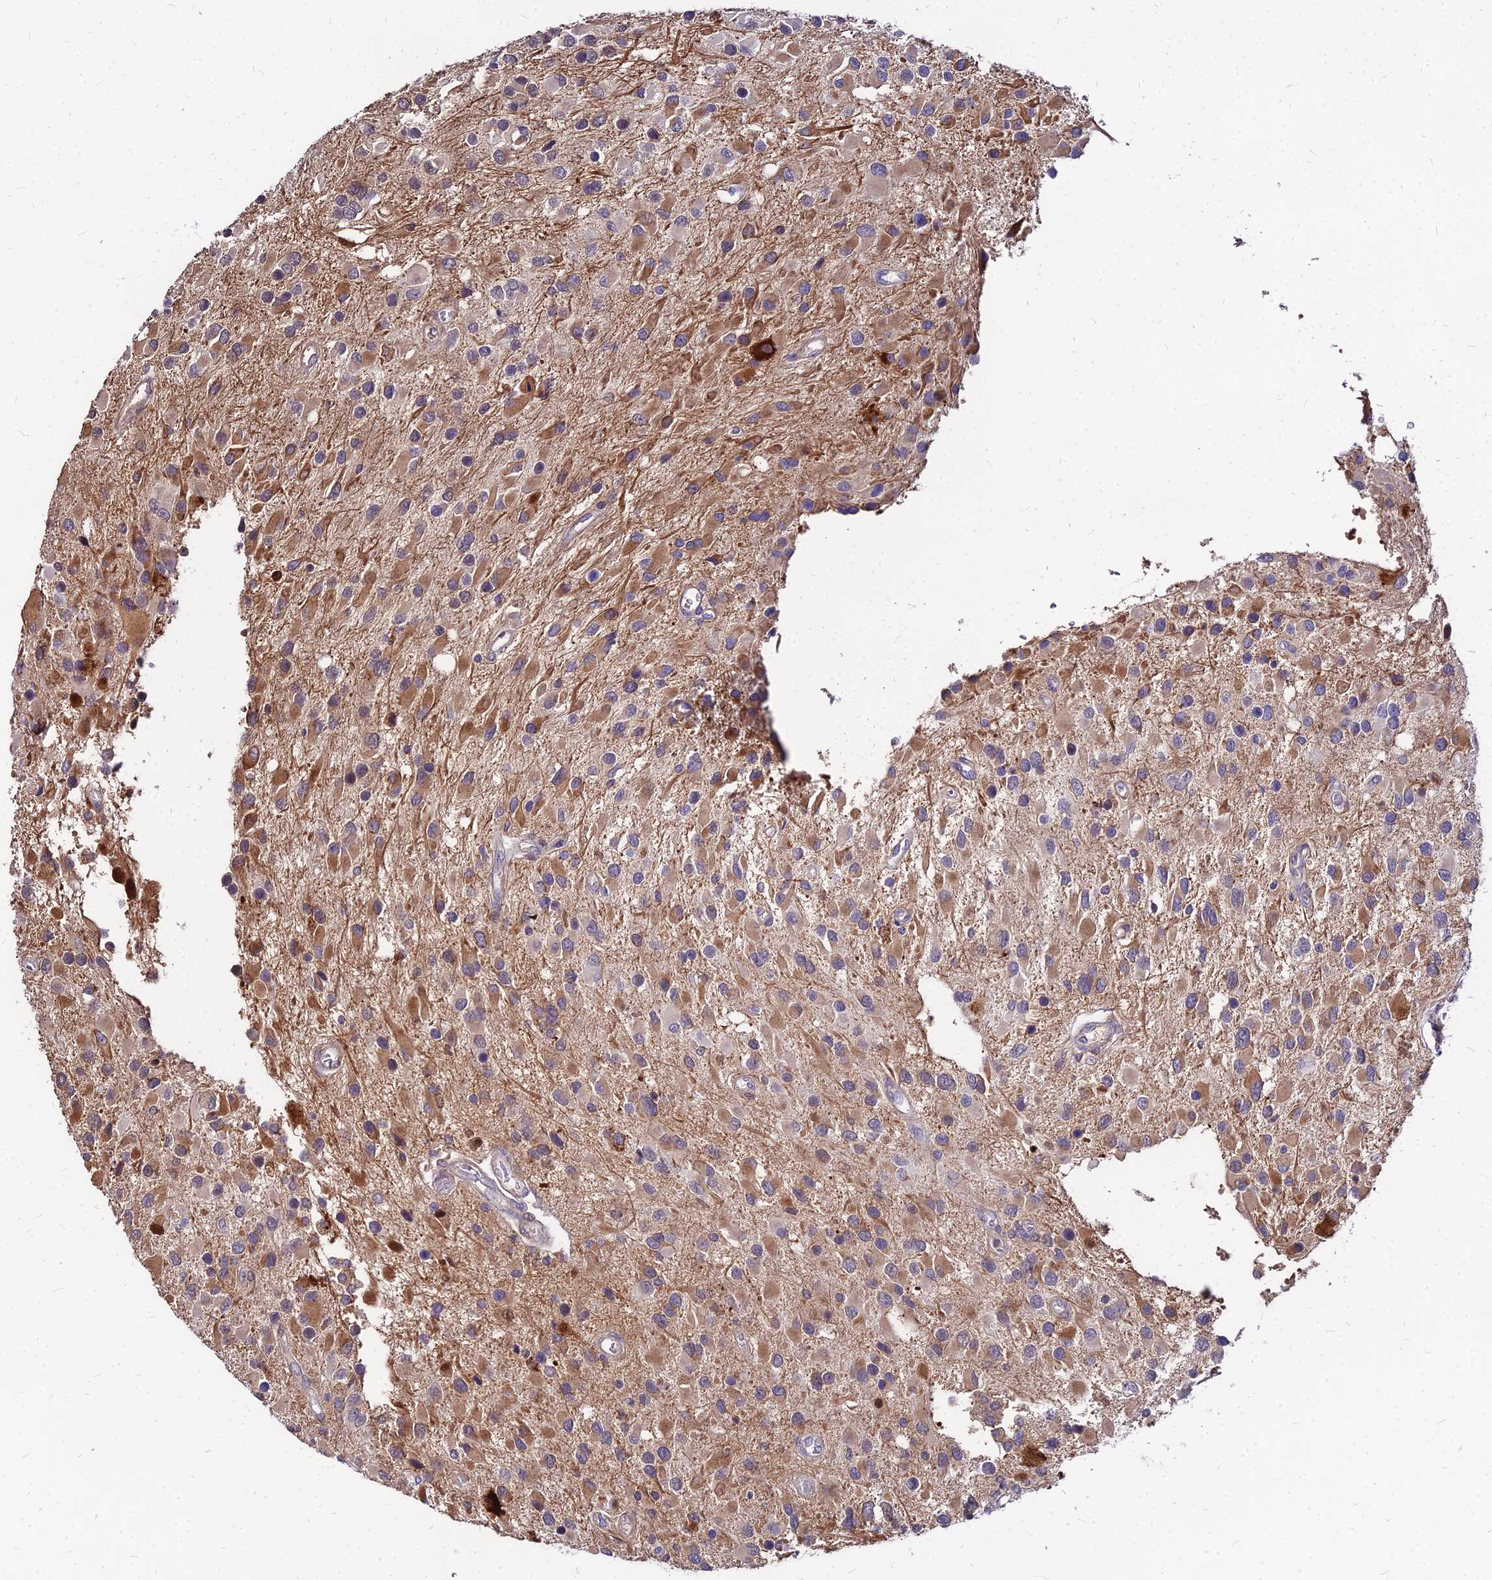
{"staining": {"intensity": "negative", "quantity": "none", "location": "none"}, "tissue": "glioma", "cell_type": "Tumor cells", "image_type": "cancer", "snomed": [{"axis": "morphology", "description": "Glioma, malignant, High grade"}, {"axis": "topography", "description": "Brain"}], "caption": "Histopathology image shows no protein expression in tumor cells of high-grade glioma (malignant) tissue.", "gene": "ACSM6", "patient": {"sex": "male", "age": 53}}